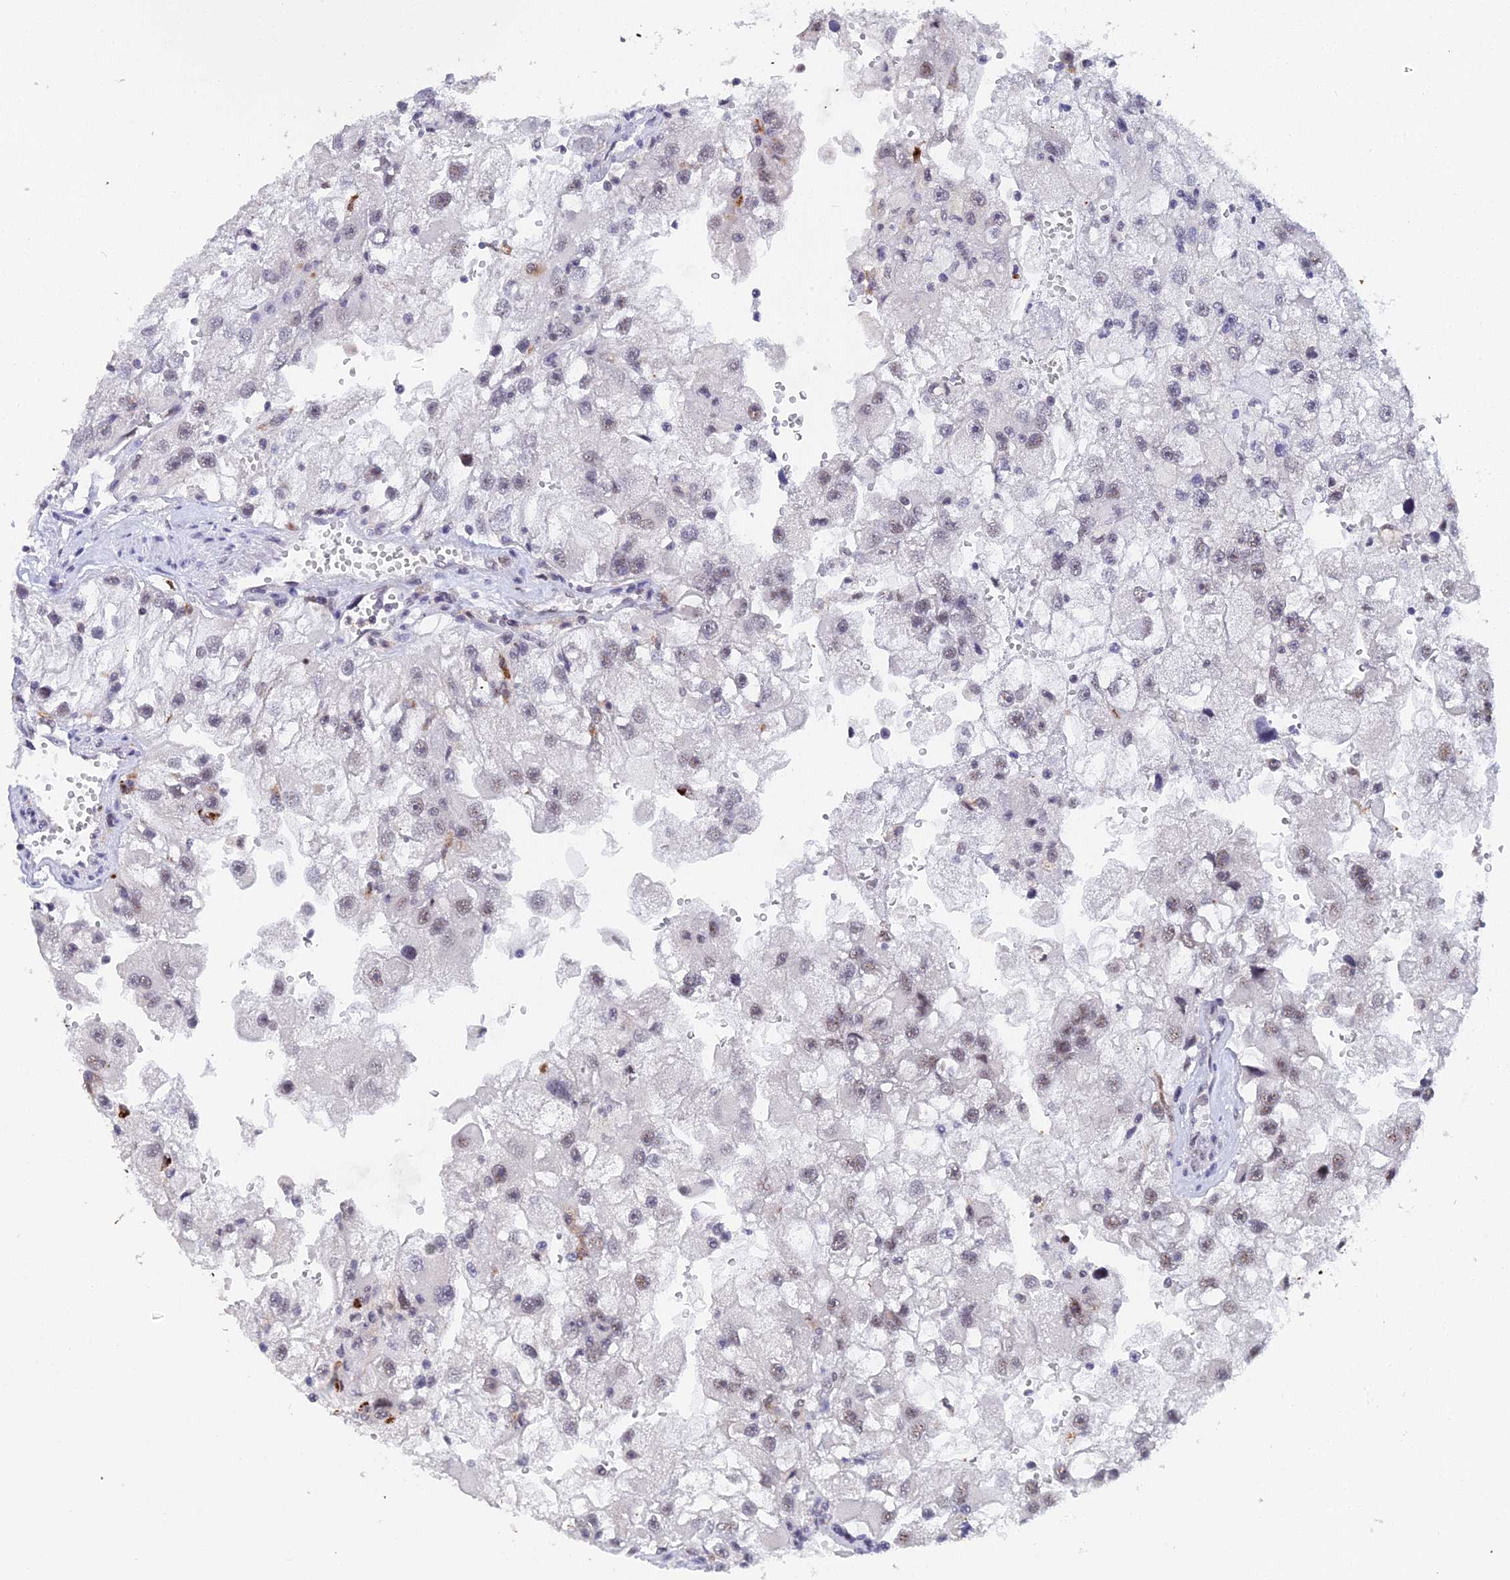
{"staining": {"intensity": "moderate", "quantity": "25%-75%", "location": "nuclear"}, "tissue": "renal cancer", "cell_type": "Tumor cells", "image_type": "cancer", "snomed": [{"axis": "morphology", "description": "Adenocarcinoma, NOS"}, {"axis": "topography", "description": "Kidney"}], "caption": "Human adenocarcinoma (renal) stained with a brown dye displays moderate nuclear positive expression in approximately 25%-75% of tumor cells.", "gene": "MAGOHB", "patient": {"sex": "male", "age": 63}}